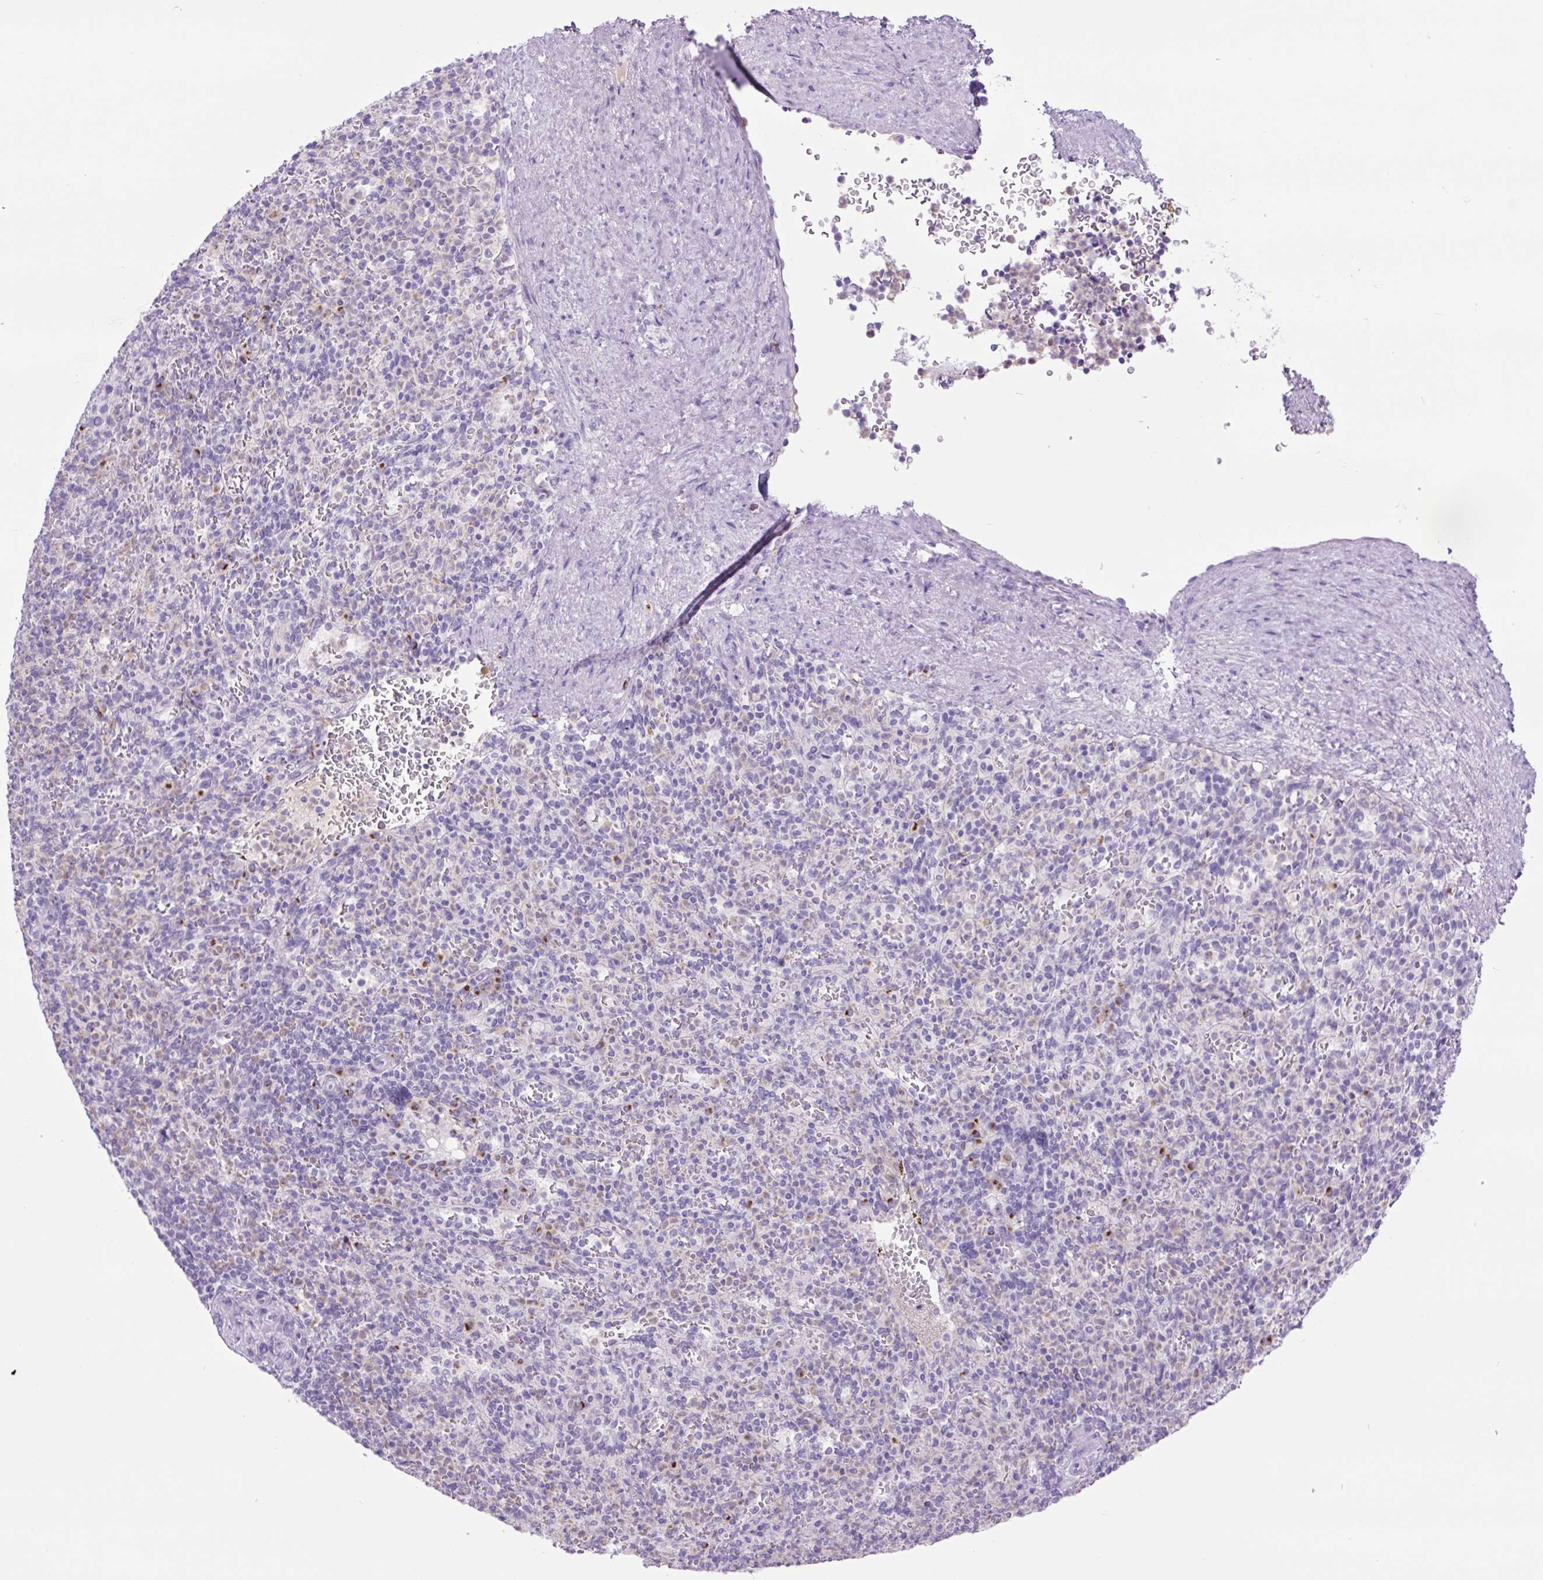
{"staining": {"intensity": "strong", "quantity": "<25%", "location": "cytoplasmic/membranous"}, "tissue": "spleen", "cell_type": "Cells in red pulp", "image_type": "normal", "snomed": [{"axis": "morphology", "description": "Normal tissue, NOS"}, {"axis": "topography", "description": "Spleen"}], "caption": "The photomicrograph reveals a brown stain indicating the presence of a protein in the cytoplasmic/membranous of cells in red pulp in spleen. The protein of interest is shown in brown color, while the nuclei are stained blue.", "gene": "MFSD3", "patient": {"sex": "female", "age": 74}}